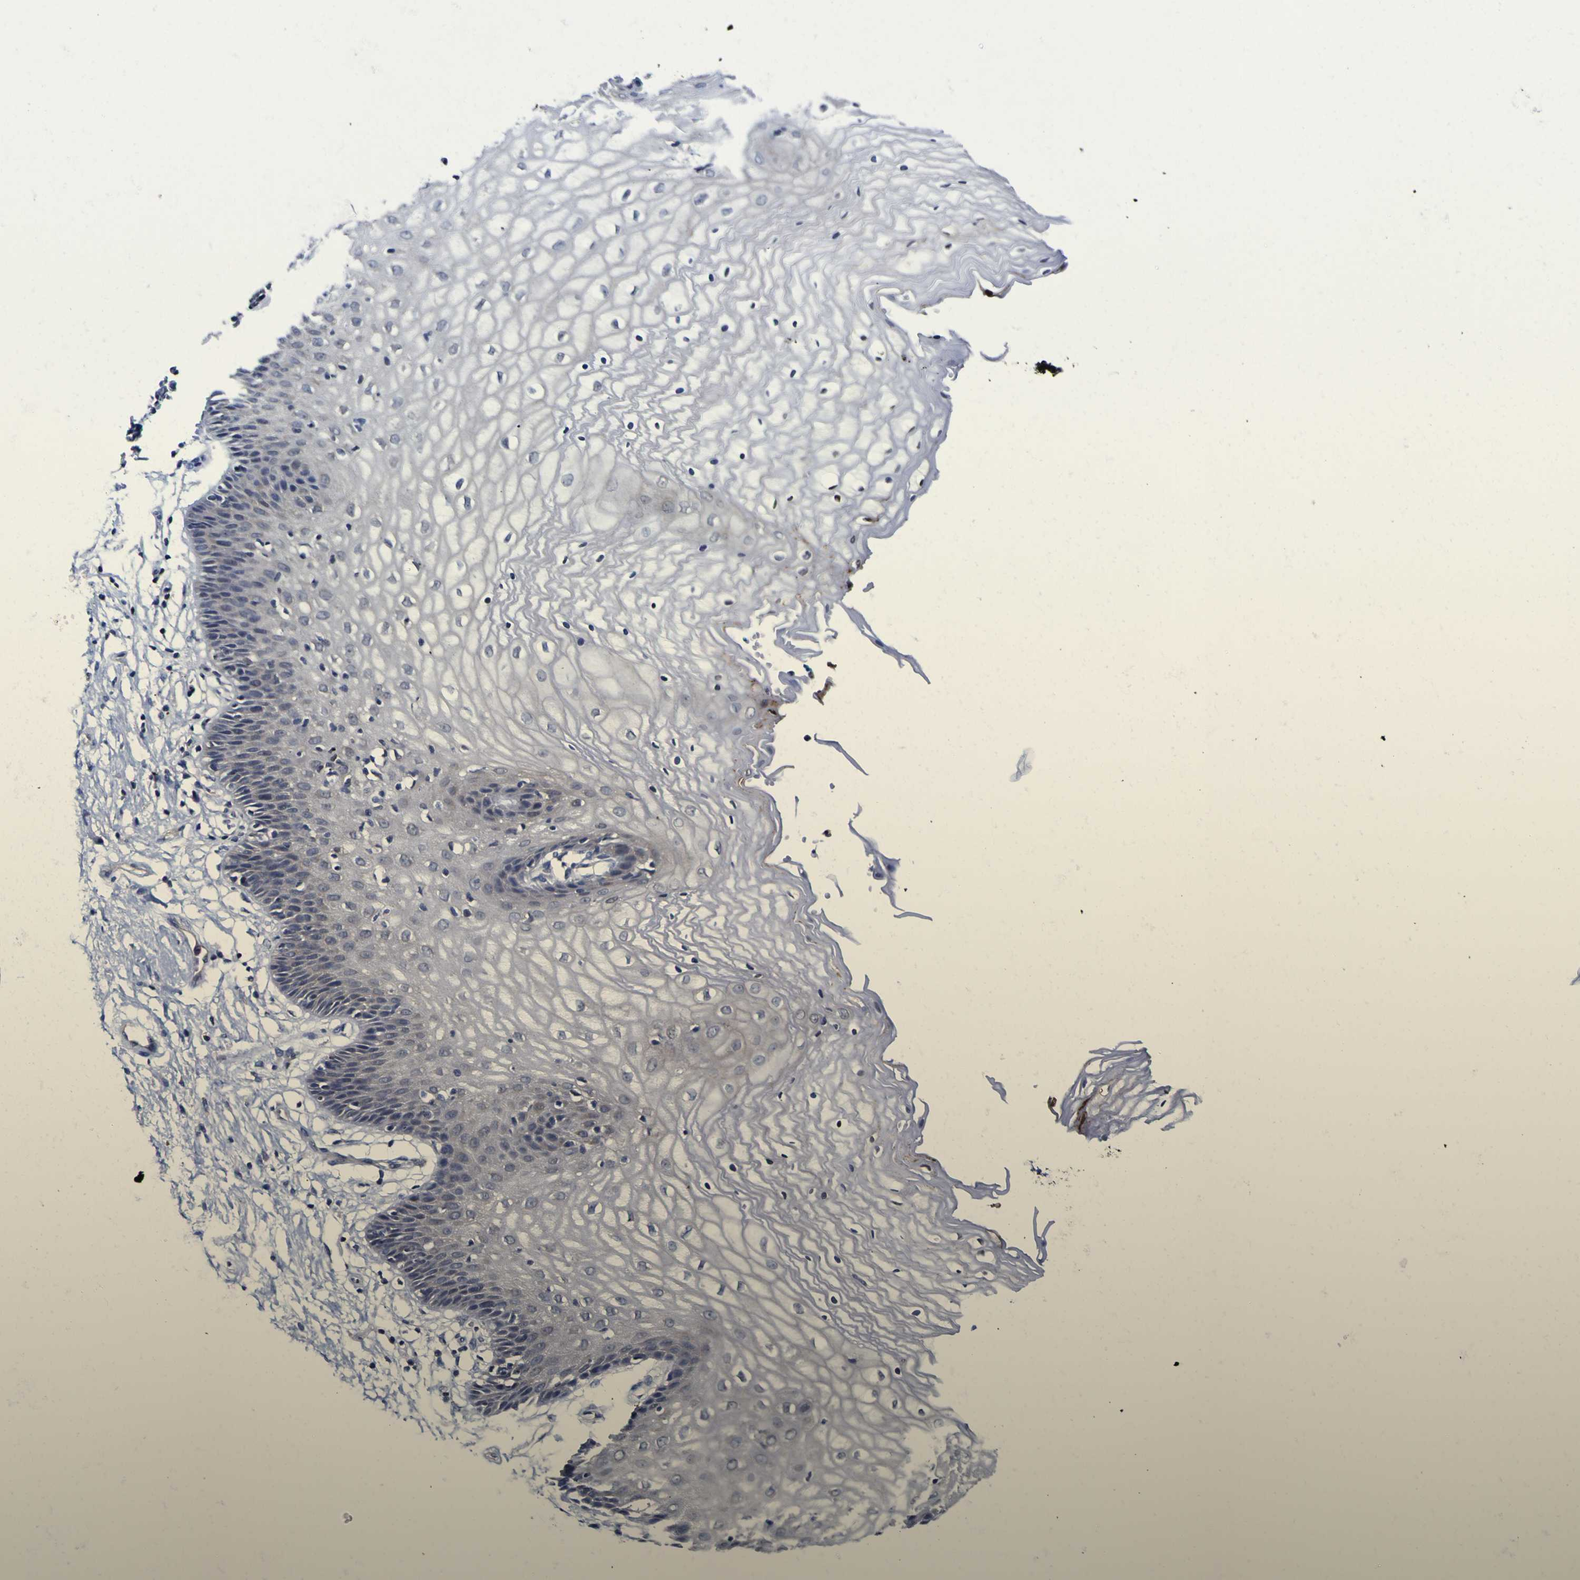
{"staining": {"intensity": "negative", "quantity": "none", "location": "none"}, "tissue": "vagina", "cell_type": "Squamous epithelial cells", "image_type": "normal", "snomed": [{"axis": "morphology", "description": "Normal tissue, NOS"}, {"axis": "topography", "description": "Vagina"}], "caption": "Immunohistochemical staining of benign vagina displays no significant positivity in squamous epithelial cells.", "gene": "CASP6", "patient": {"sex": "female", "age": 34}}